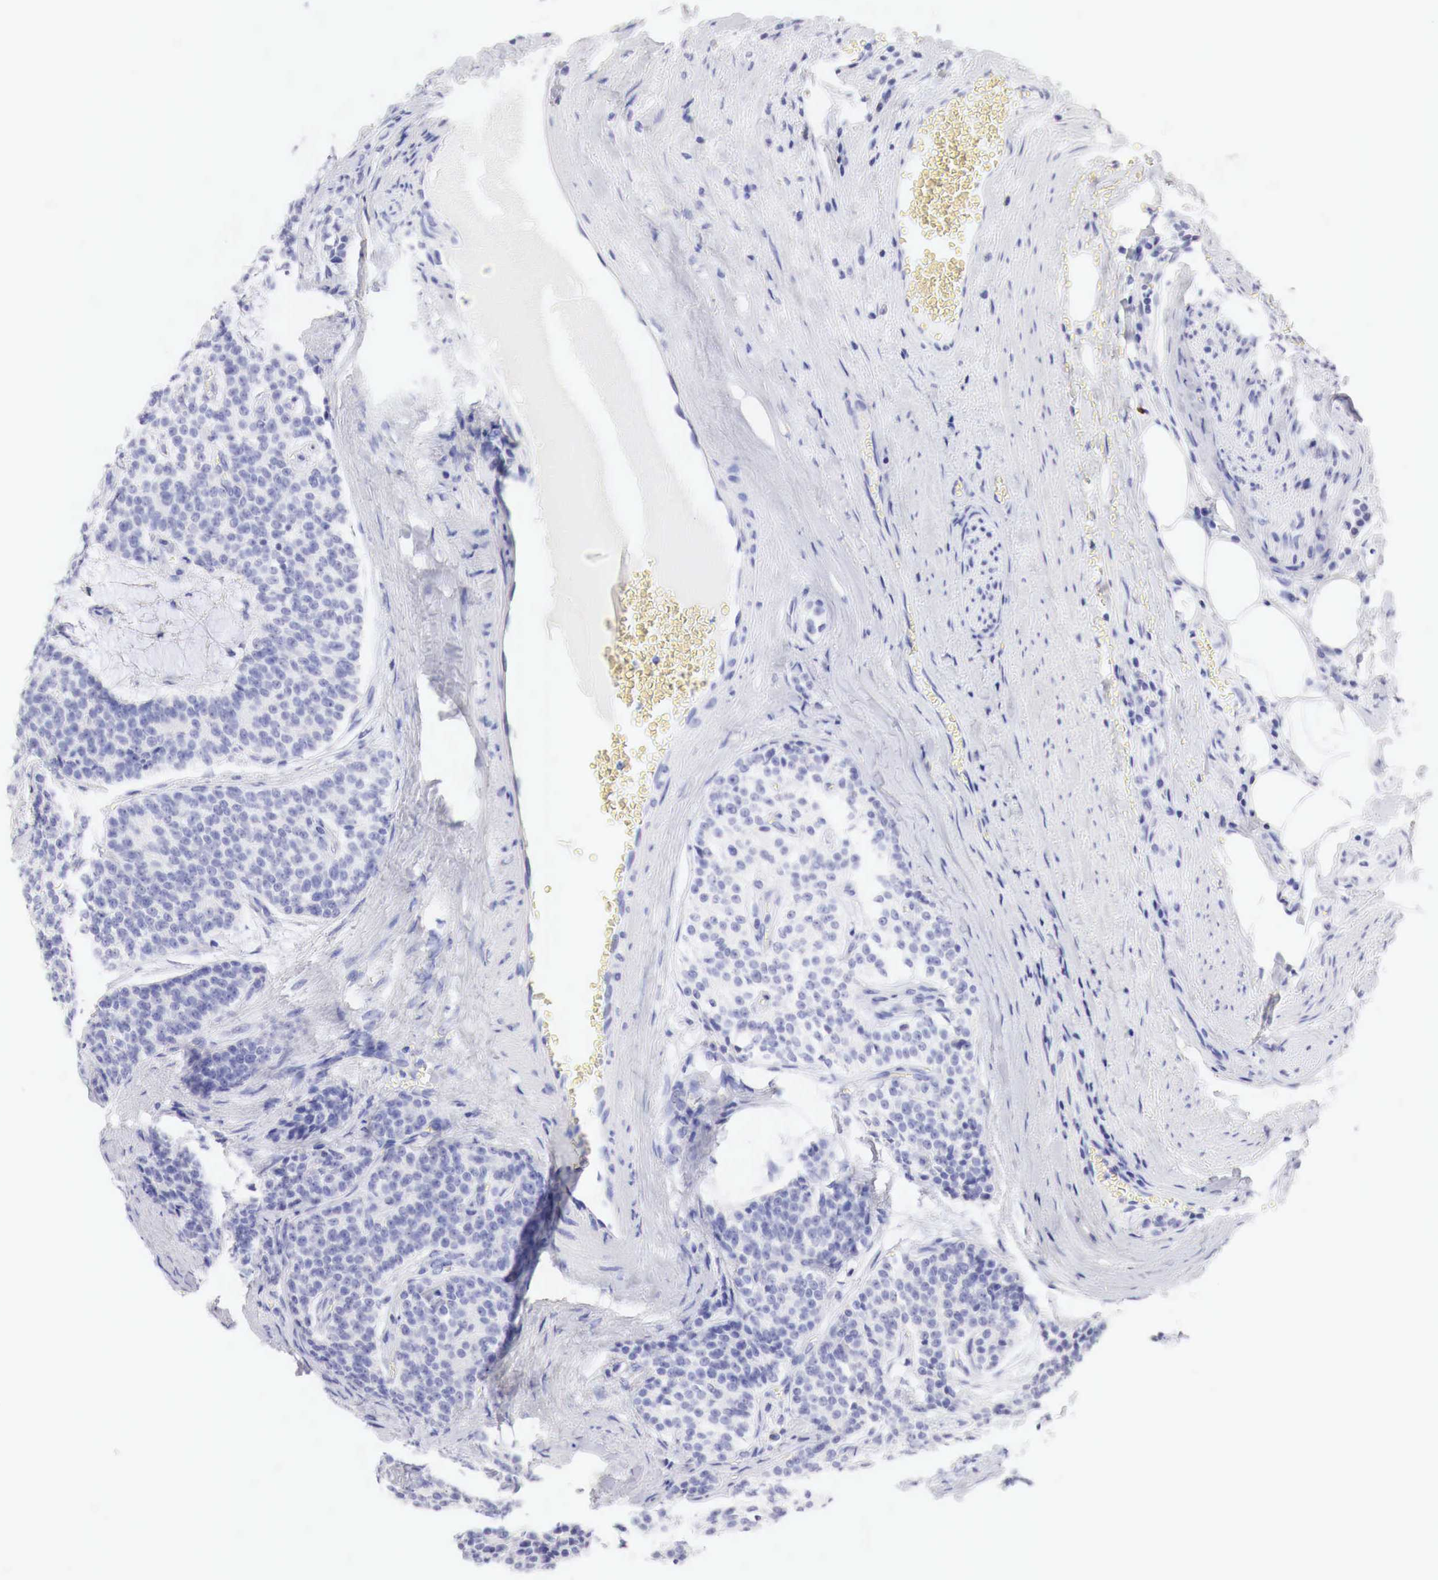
{"staining": {"intensity": "negative", "quantity": "none", "location": "none"}, "tissue": "carcinoid", "cell_type": "Tumor cells", "image_type": "cancer", "snomed": [{"axis": "morphology", "description": "Carcinoid, malignant, NOS"}, {"axis": "topography", "description": "Stomach"}], "caption": "IHC image of human carcinoid stained for a protein (brown), which reveals no positivity in tumor cells.", "gene": "TYR", "patient": {"sex": "female", "age": 76}}